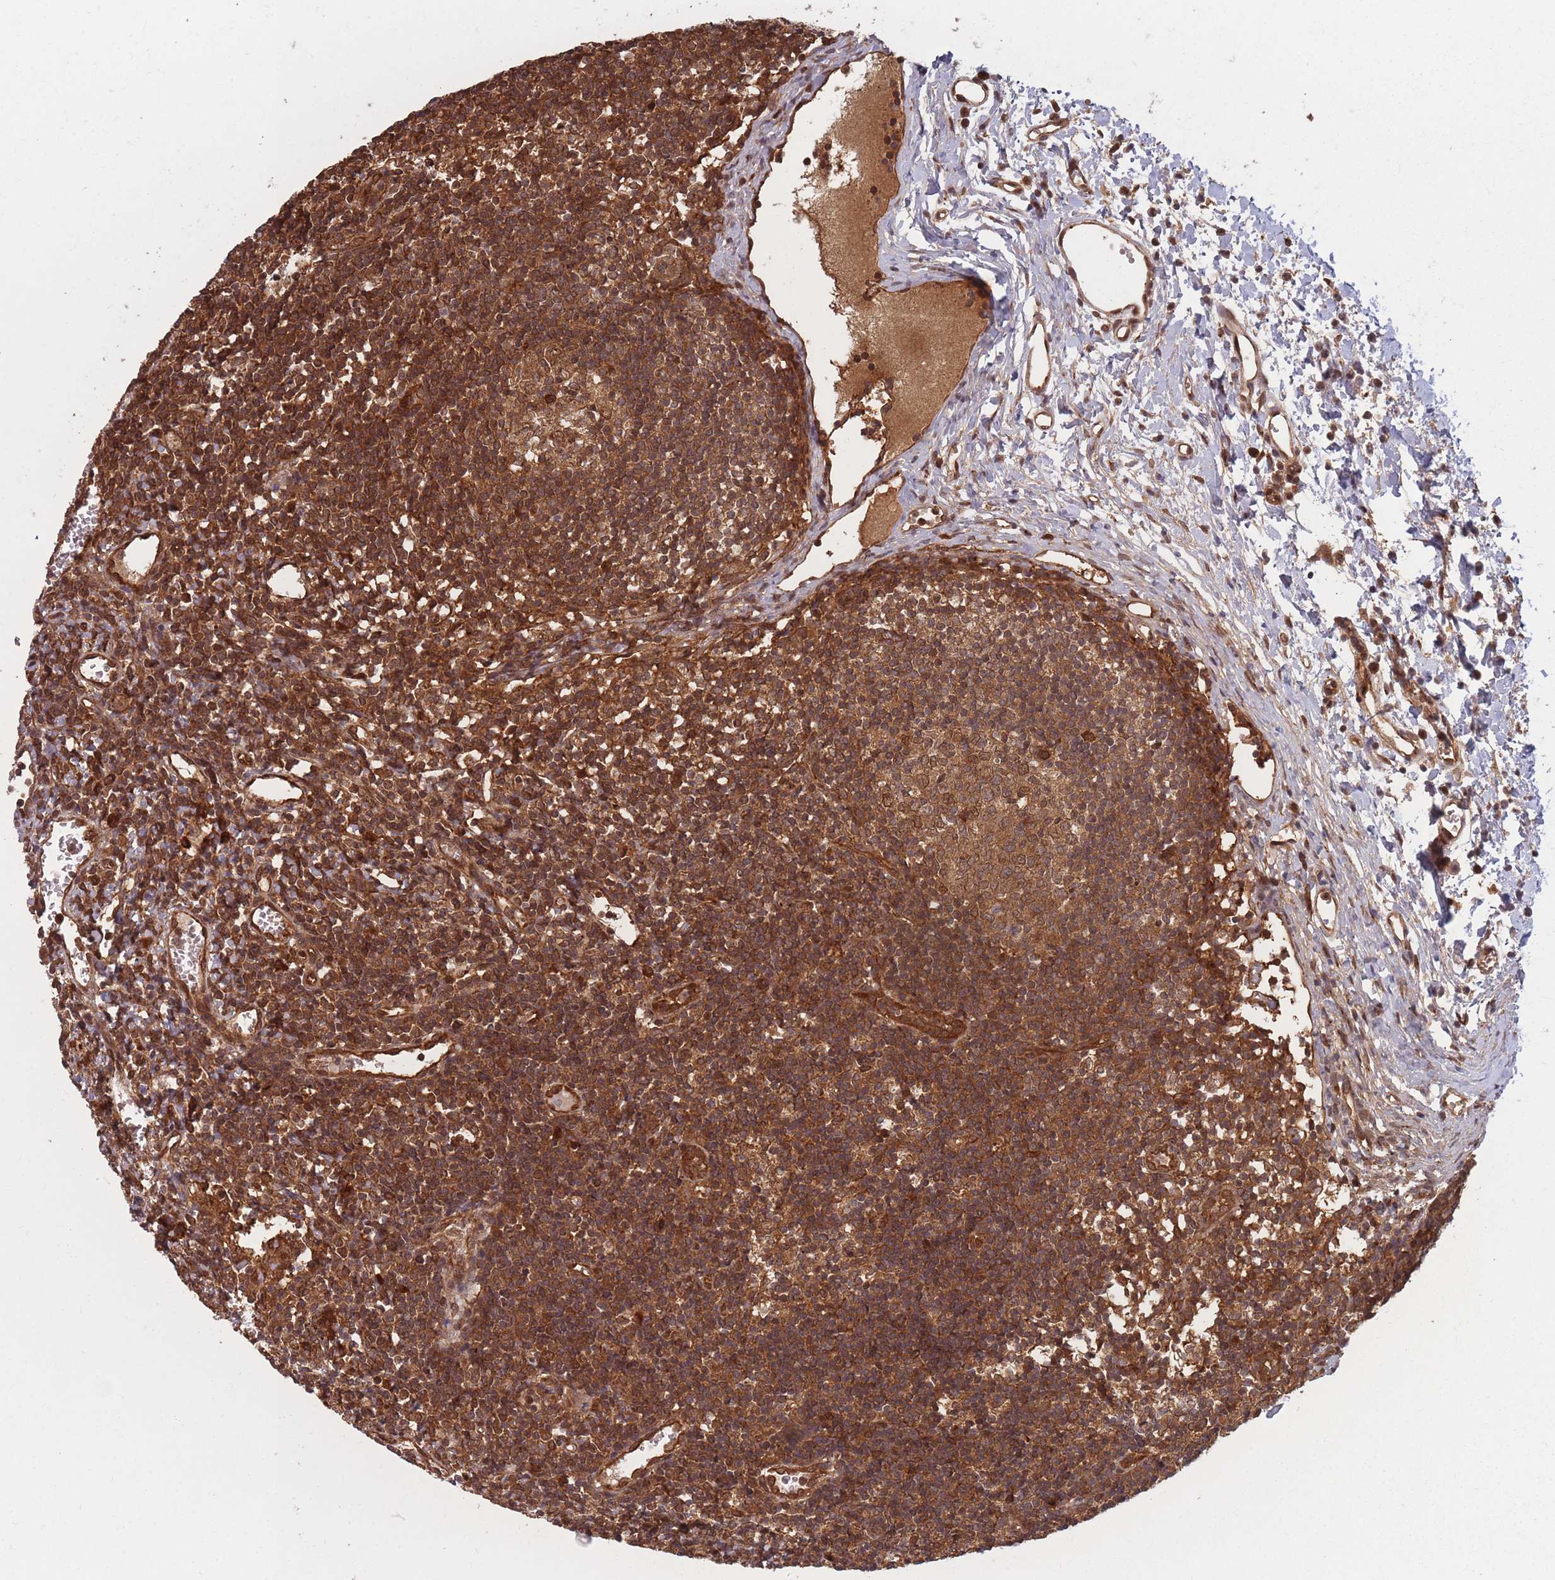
{"staining": {"intensity": "moderate", "quantity": ">75%", "location": "cytoplasmic/membranous"}, "tissue": "lymph node", "cell_type": "Germinal center cells", "image_type": "normal", "snomed": [{"axis": "morphology", "description": "Normal tissue, NOS"}, {"axis": "topography", "description": "Lymph node"}], "caption": "The photomicrograph reveals immunohistochemical staining of benign lymph node. There is moderate cytoplasmic/membranous positivity is present in approximately >75% of germinal center cells.", "gene": "PODXL2", "patient": {"sex": "female", "age": 37}}